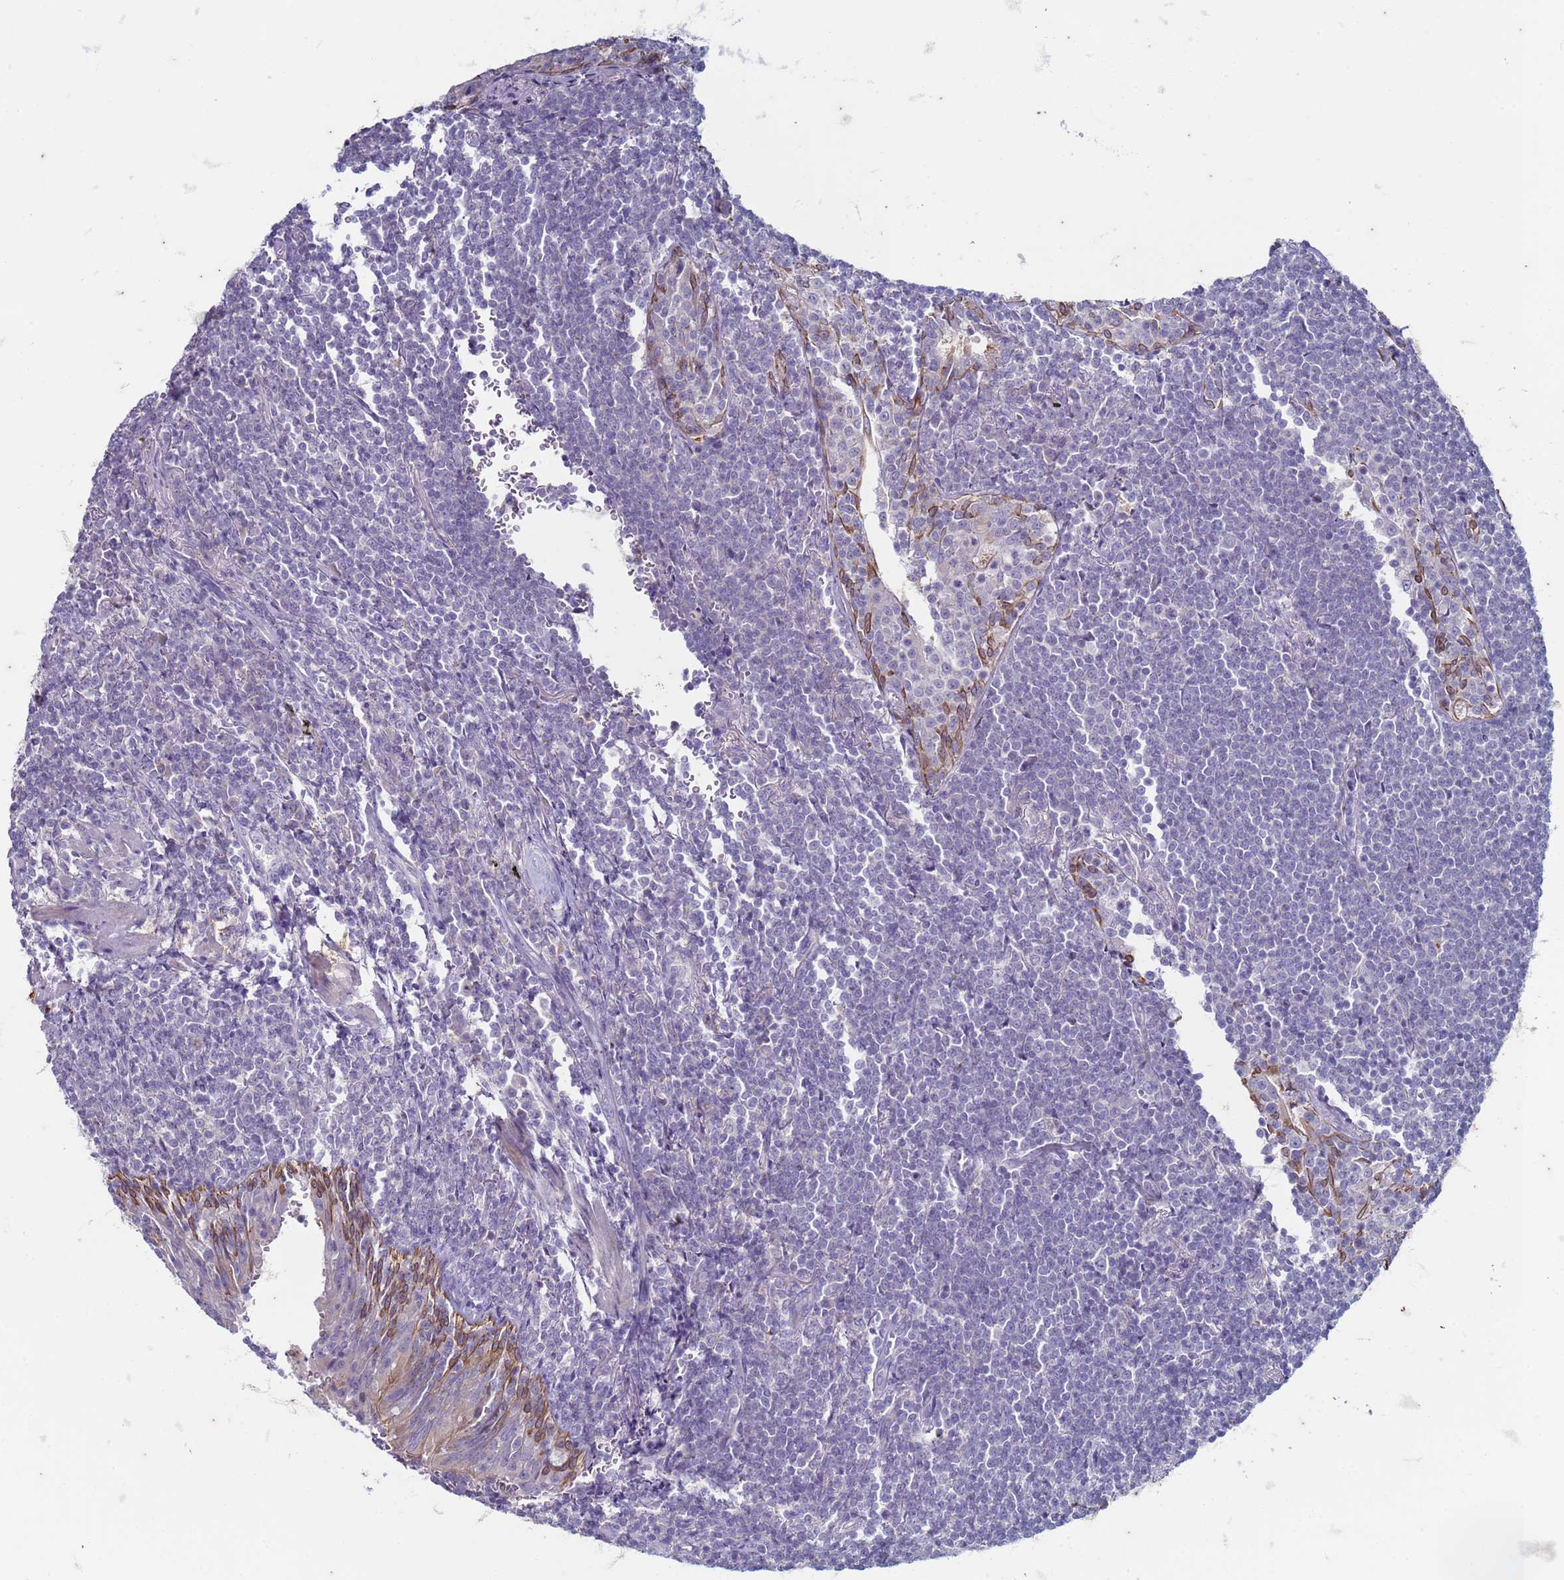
{"staining": {"intensity": "negative", "quantity": "none", "location": "none"}, "tissue": "lymphoma", "cell_type": "Tumor cells", "image_type": "cancer", "snomed": [{"axis": "morphology", "description": "Malignant lymphoma, non-Hodgkin's type, Low grade"}, {"axis": "topography", "description": "Lung"}], "caption": "Immunohistochemical staining of human lymphoma displays no significant staining in tumor cells.", "gene": "SUCO", "patient": {"sex": "female", "age": 71}}